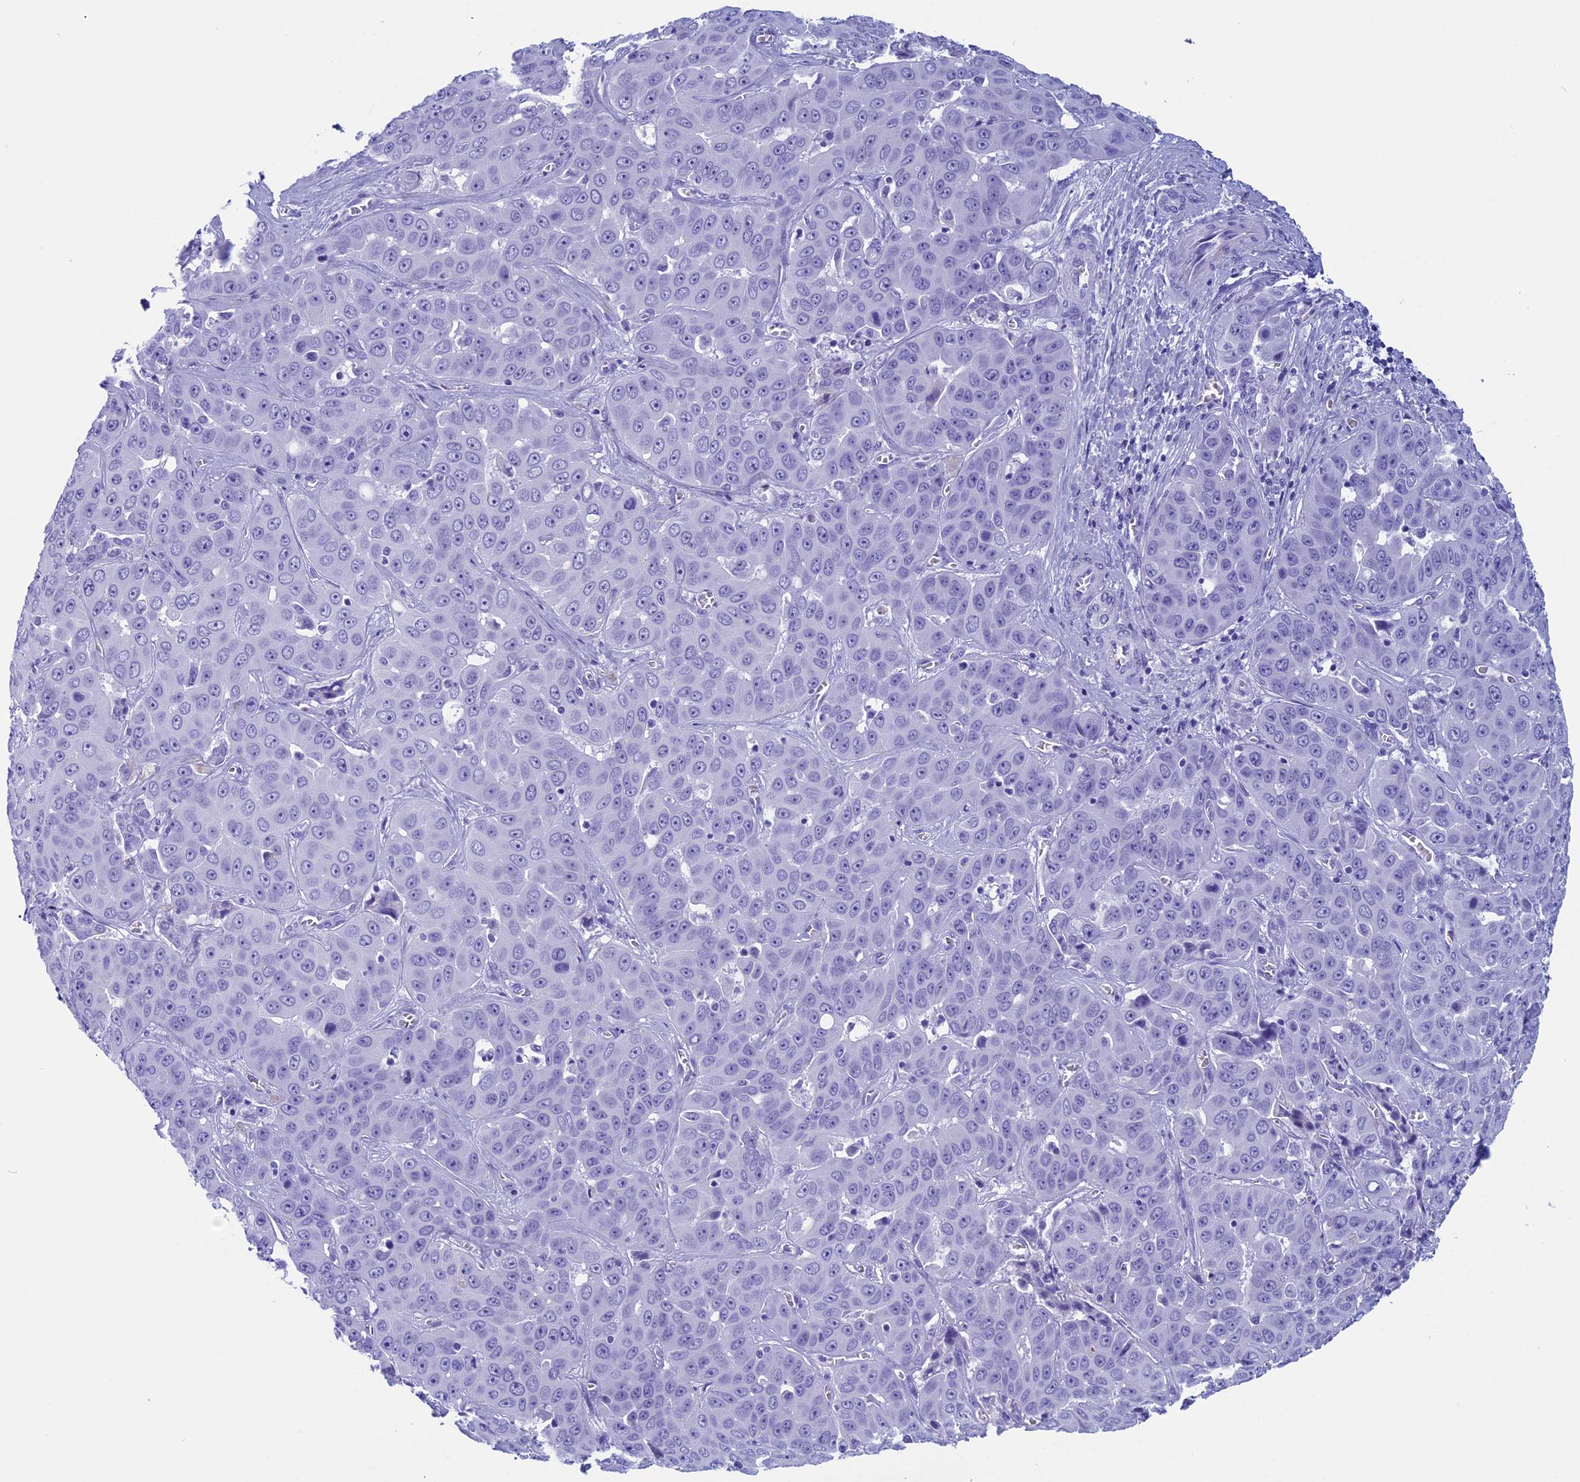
{"staining": {"intensity": "negative", "quantity": "none", "location": "none"}, "tissue": "liver cancer", "cell_type": "Tumor cells", "image_type": "cancer", "snomed": [{"axis": "morphology", "description": "Cholangiocarcinoma"}, {"axis": "topography", "description": "Liver"}], "caption": "Human liver cancer (cholangiocarcinoma) stained for a protein using IHC exhibits no staining in tumor cells.", "gene": "FAM169A", "patient": {"sex": "female", "age": 52}}